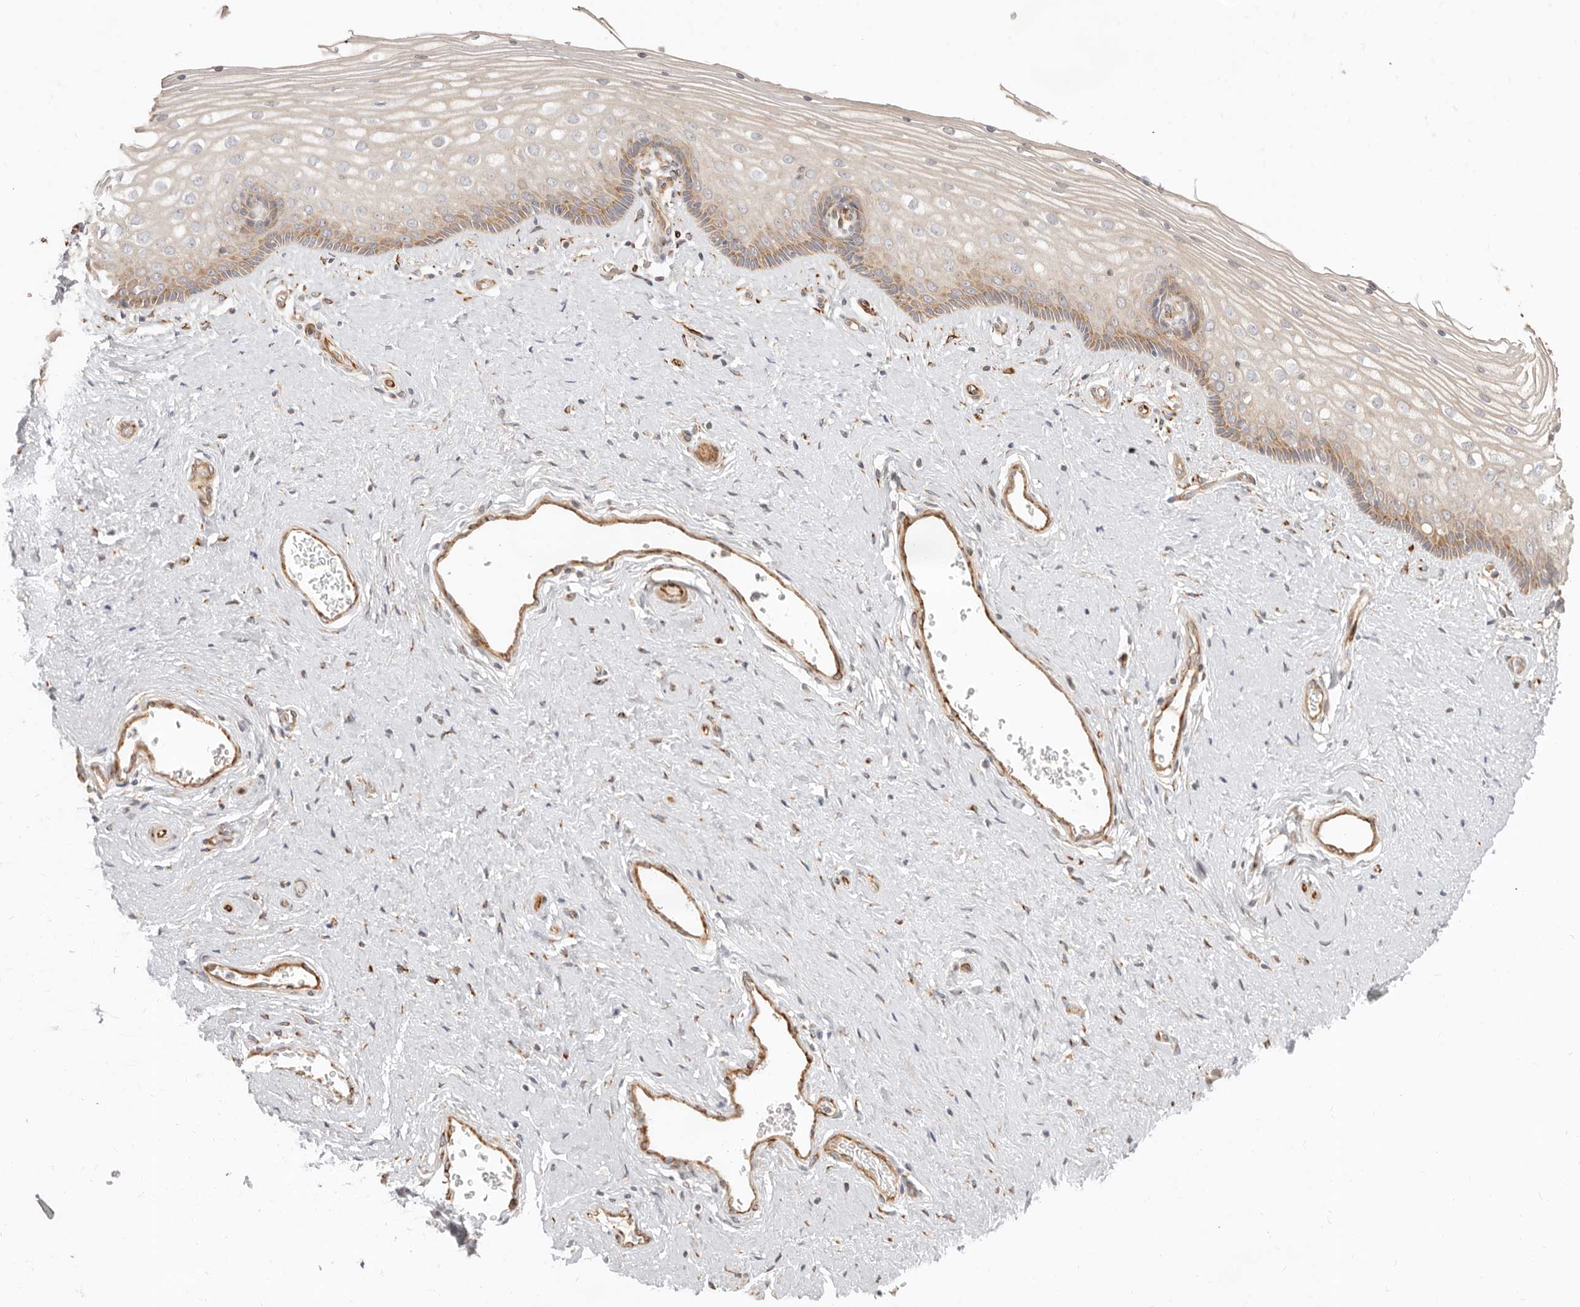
{"staining": {"intensity": "moderate", "quantity": "<25%", "location": "cytoplasmic/membranous"}, "tissue": "vagina", "cell_type": "Squamous epithelial cells", "image_type": "normal", "snomed": [{"axis": "morphology", "description": "Normal tissue, NOS"}, {"axis": "topography", "description": "Vagina"}], "caption": "Immunohistochemical staining of normal vagina shows moderate cytoplasmic/membranous protein expression in approximately <25% of squamous epithelial cells. The protein of interest is shown in brown color, while the nuclei are stained blue.", "gene": "SASS6", "patient": {"sex": "female", "age": 46}}